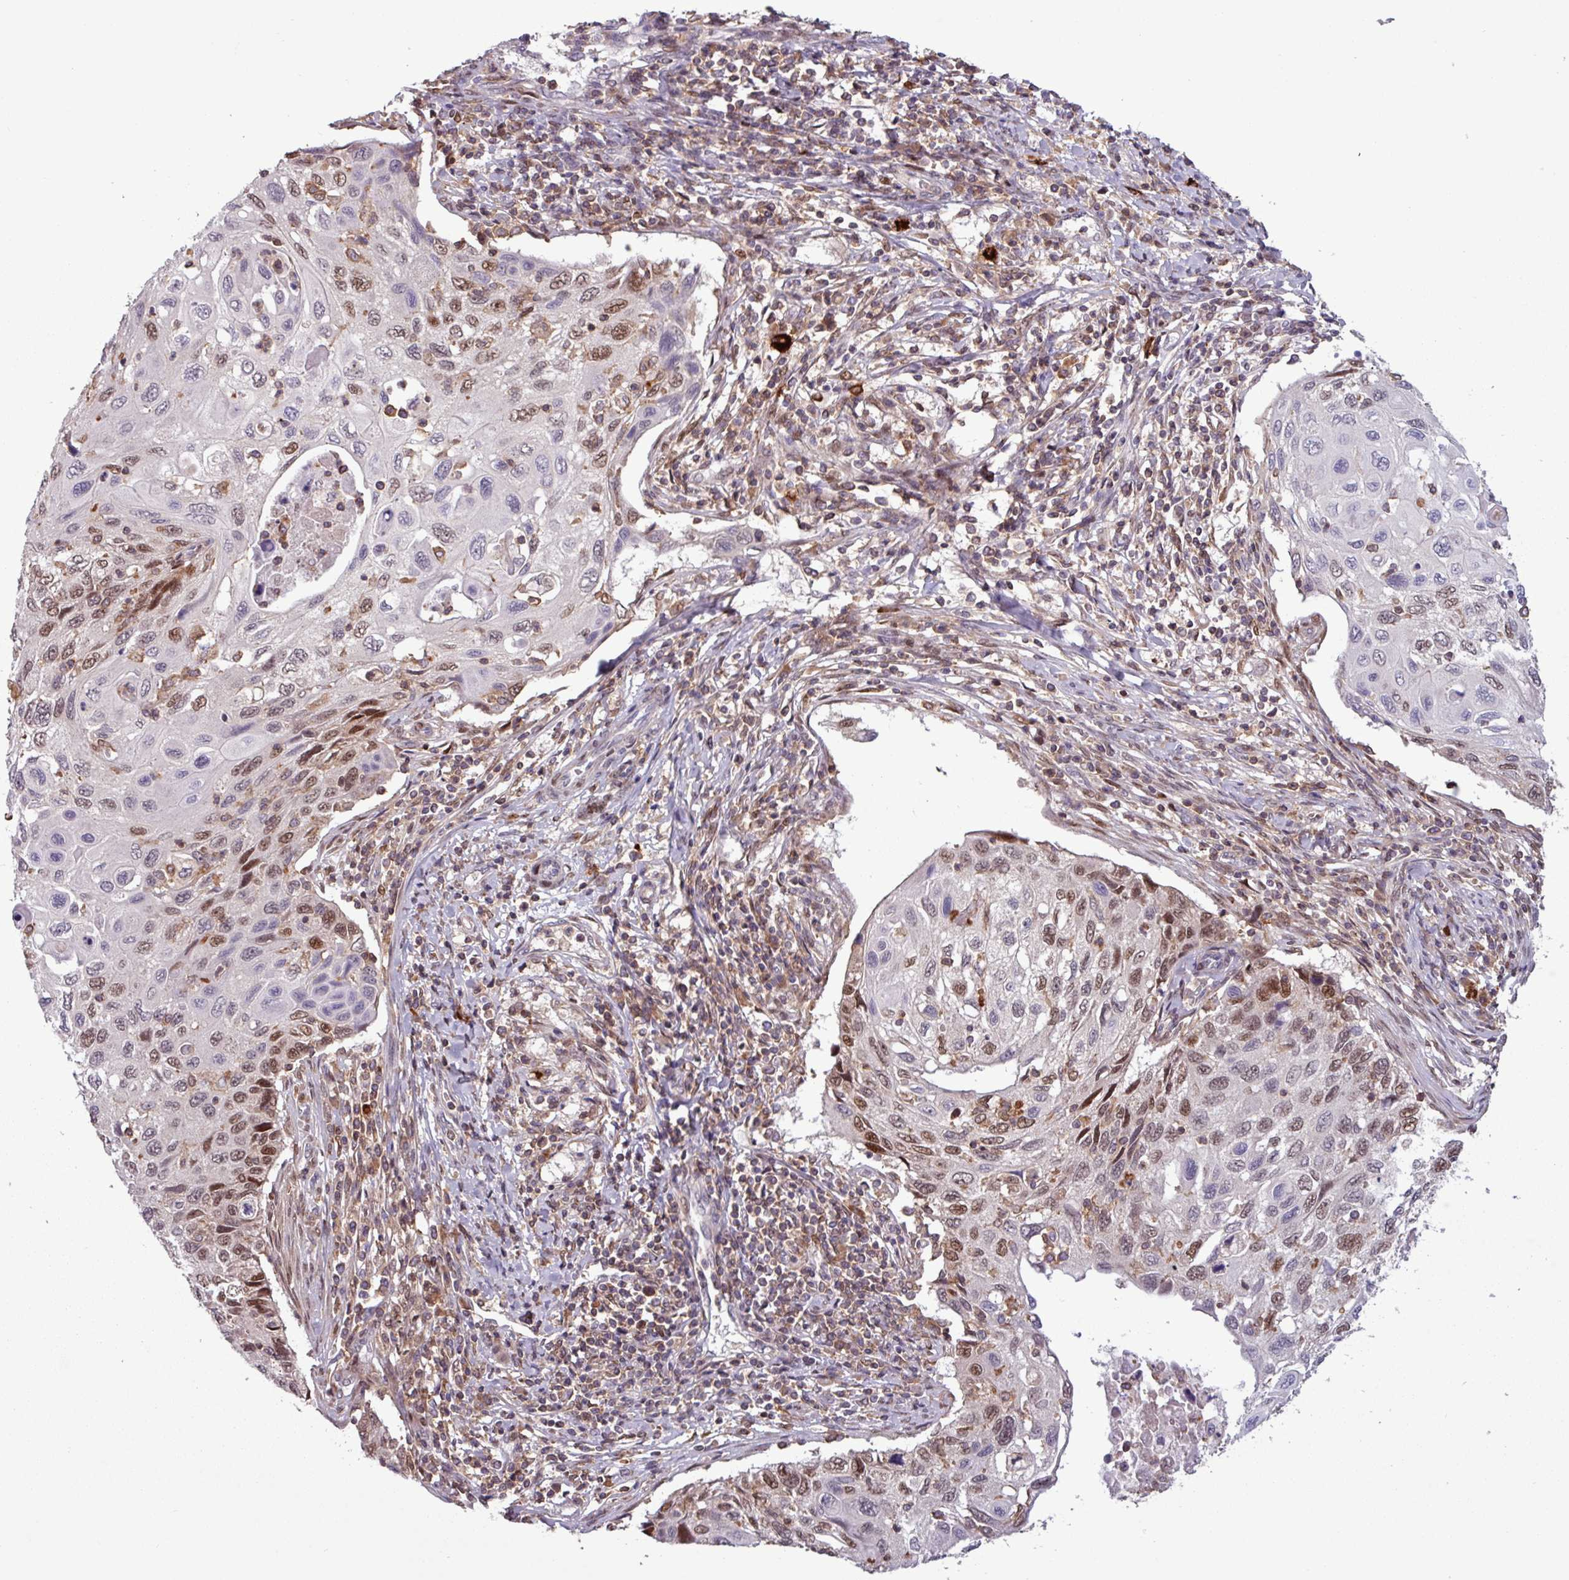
{"staining": {"intensity": "moderate", "quantity": "25%-75%", "location": "nuclear"}, "tissue": "cervical cancer", "cell_type": "Tumor cells", "image_type": "cancer", "snomed": [{"axis": "morphology", "description": "Squamous cell carcinoma, NOS"}, {"axis": "topography", "description": "Cervix"}], "caption": "Cervical squamous cell carcinoma stained with immunohistochemistry (IHC) shows moderate nuclear staining in approximately 25%-75% of tumor cells.", "gene": "PRRX1", "patient": {"sex": "female", "age": 70}}